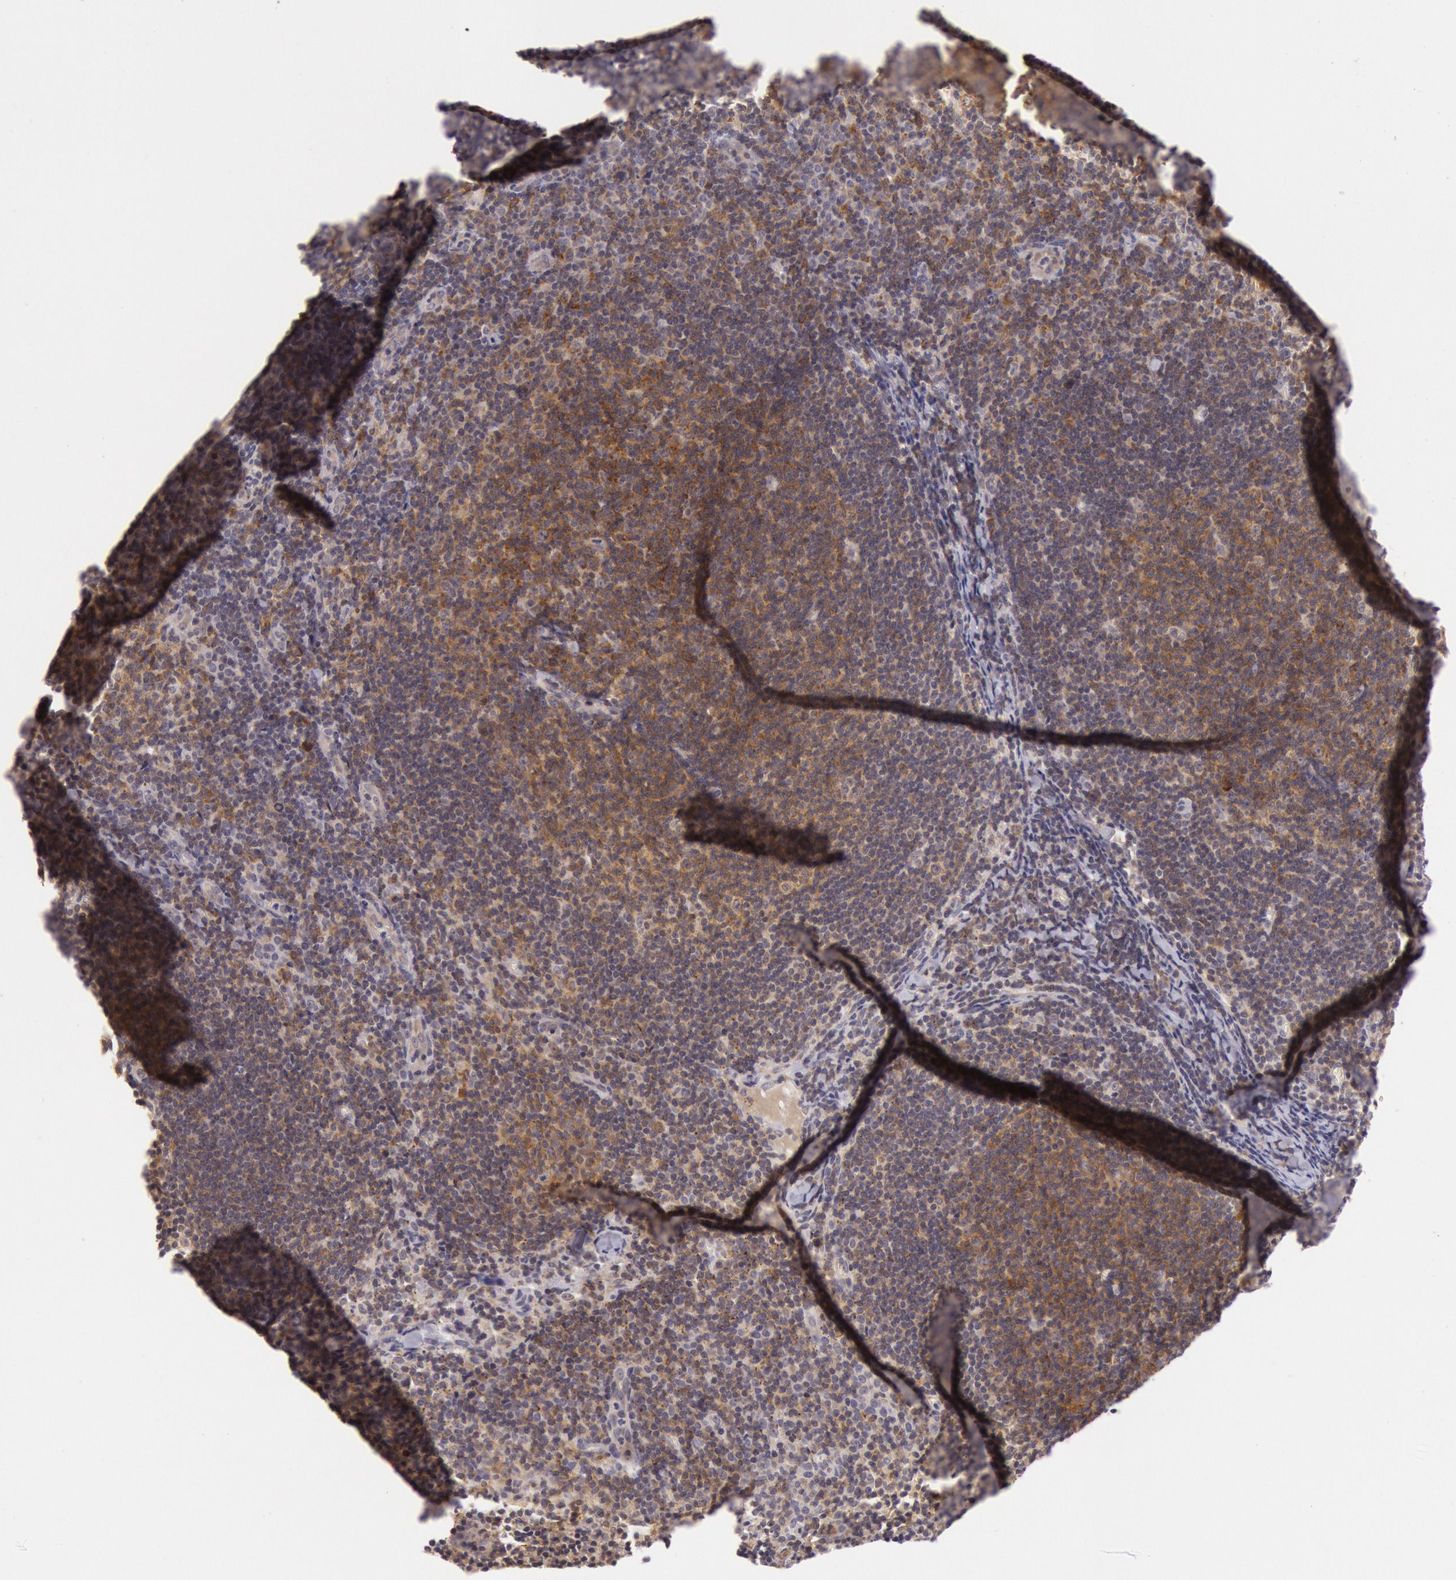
{"staining": {"intensity": "strong", "quantity": ">75%", "location": "cytoplasmic/membranous"}, "tissue": "lymphoma", "cell_type": "Tumor cells", "image_type": "cancer", "snomed": [{"axis": "morphology", "description": "Malignant lymphoma, non-Hodgkin's type, Low grade"}, {"axis": "topography", "description": "Lymph node"}], "caption": "Immunohistochemical staining of low-grade malignant lymphoma, non-Hodgkin's type demonstrates high levels of strong cytoplasmic/membranous expression in about >75% of tumor cells.", "gene": "CDK16", "patient": {"sex": "male", "age": 49}}